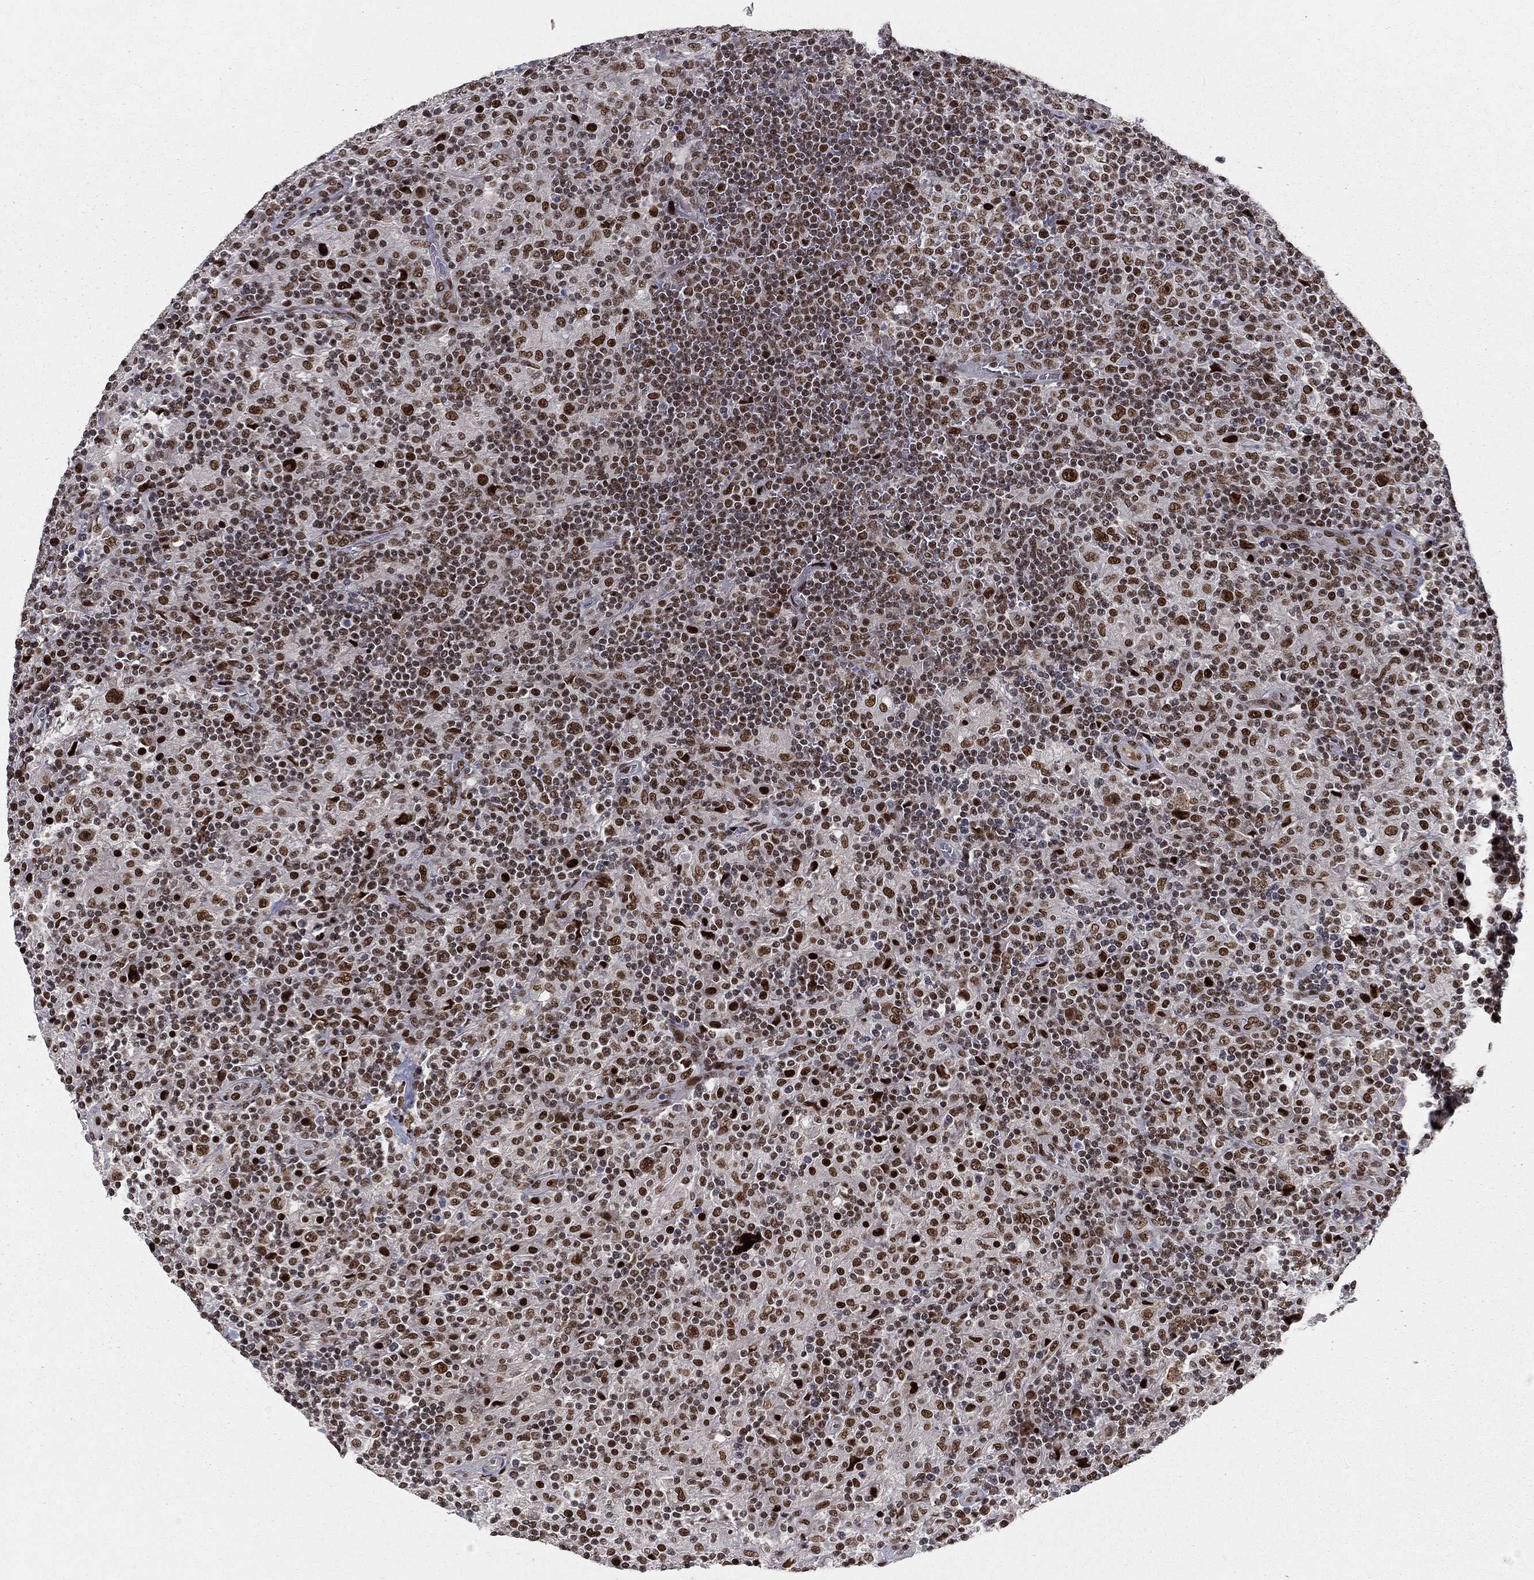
{"staining": {"intensity": "strong", "quantity": ">75%", "location": "nuclear"}, "tissue": "lymphoma", "cell_type": "Tumor cells", "image_type": "cancer", "snomed": [{"axis": "morphology", "description": "Hodgkin's disease, NOS"}, {"axis": "topography", "description": "Lymph node"}], "caption": "A histopathology image showing strong nuclear staining in about >75% of tumor cells in lymphoma, as visualized by brown immunohistochemical staining.", "gene": "RTF1", "patient": {"sex": "male", "age": 70}}